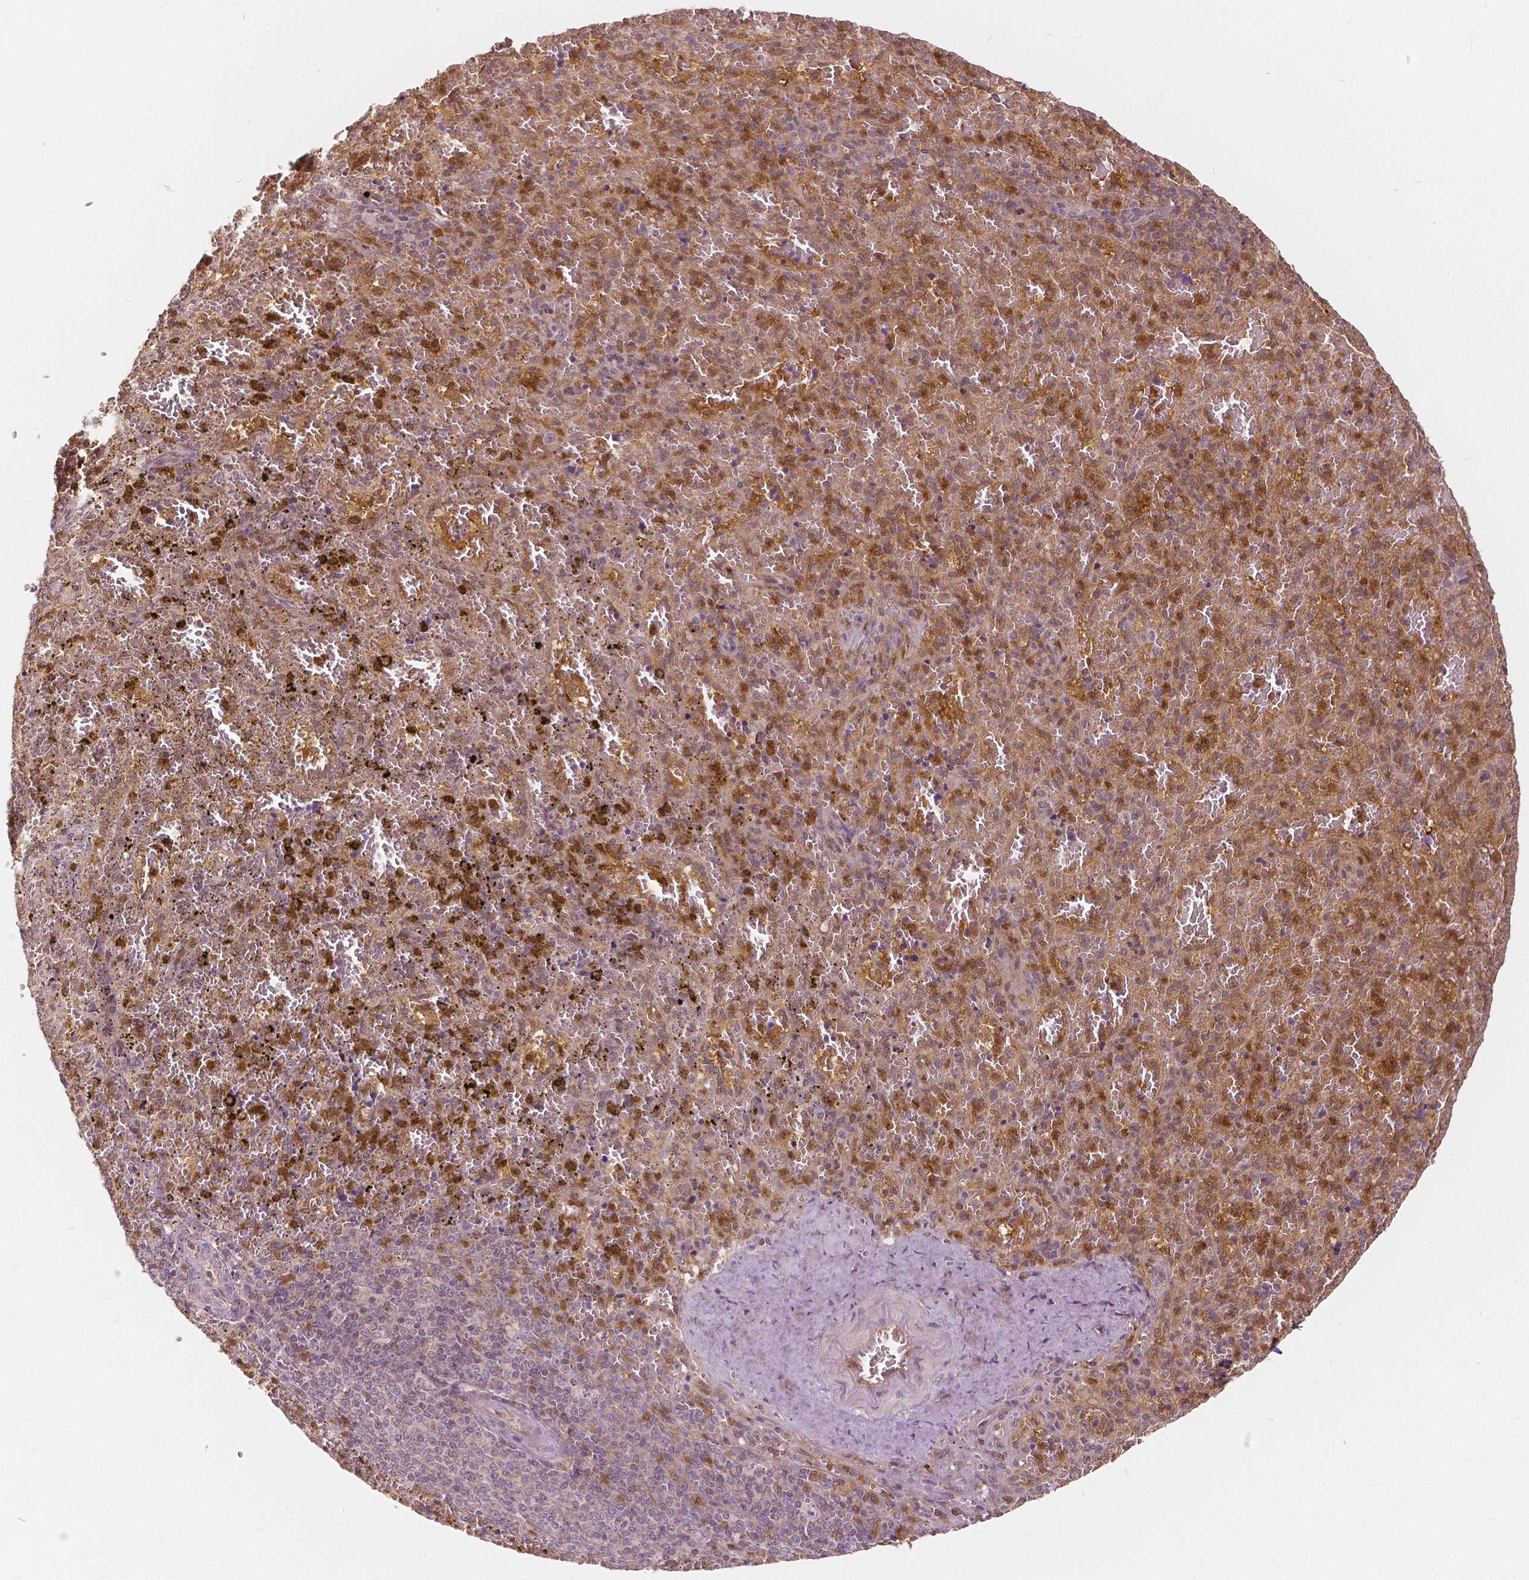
{"staining": {"intensity": "moderate", "quantity": "25%-75%", "location": "cytoplasmic/membranous"}, "tissue": "spleen", "cell_type": "Cells in red pulp", "image_type": "normal", "snomed": [{"axis": "morphology", "description": "Normal tissue, NOS"}, {"axis": "topography", "description": "Spleen"}], "caption": "DAB (3,3'-diaminobenzidine) immunohistochemical staining of benign human spleen shows moderate cytoplasmic/membranous protein expression in approximately 25%-75% of cells in red pulp.", "gene": "NAPRT", "patient": {"sex": "female", "age": 50}}